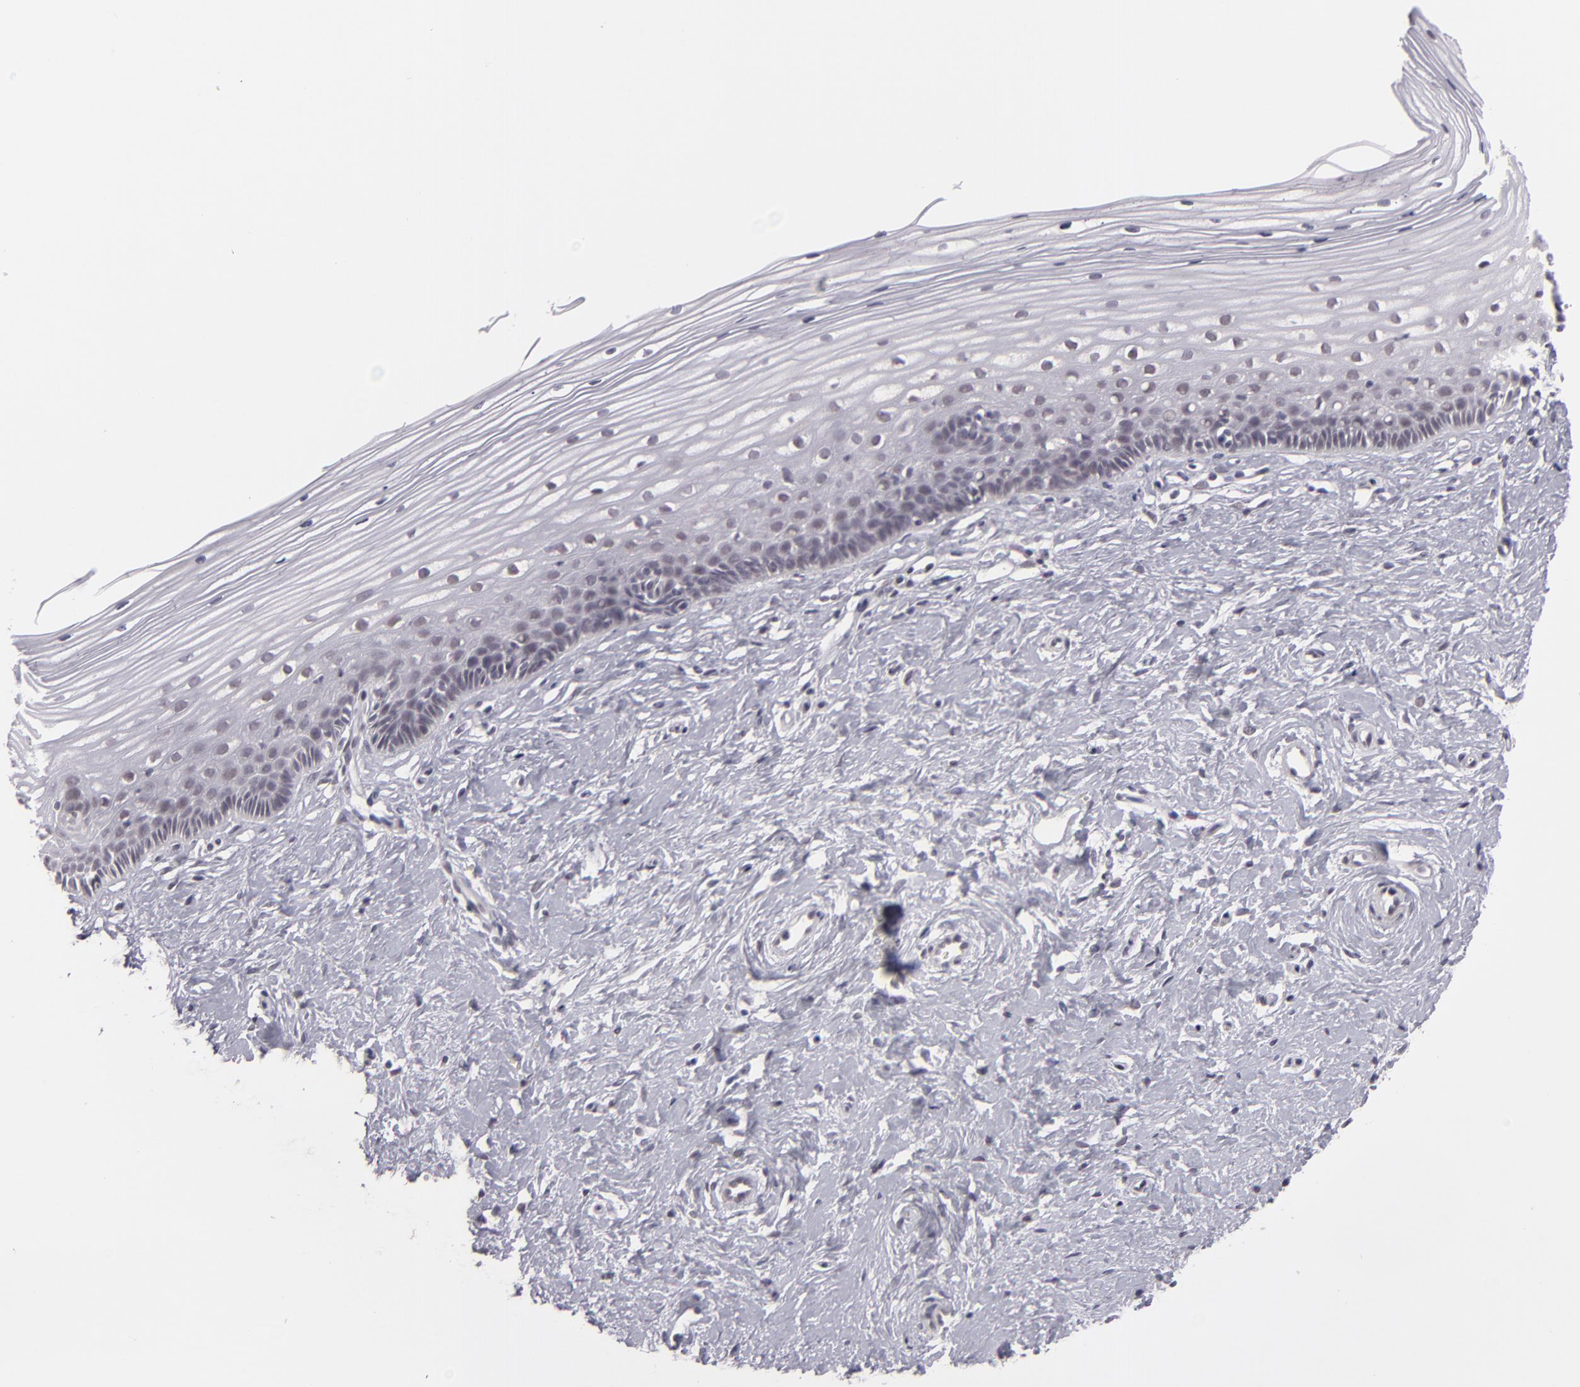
{"staining": {"intensity": "weak", "quantity": "<25%", "location": "nuclear"}, "tissue": "cervix", "cell_type": "Glandular cells", "image_type": "normal", "snomed": [{"axis": "morphology", "description": "Normal tissue, NOS"}, {"axis": "topography", "description": "Cervix"}], "caption": "Glandular cells are negative for brown protein staining in normal cervix. (DAB immunohistochemistry, high magnification).", "gene": "ZNF205", "patient": {"sex": "female", "age": 40}}